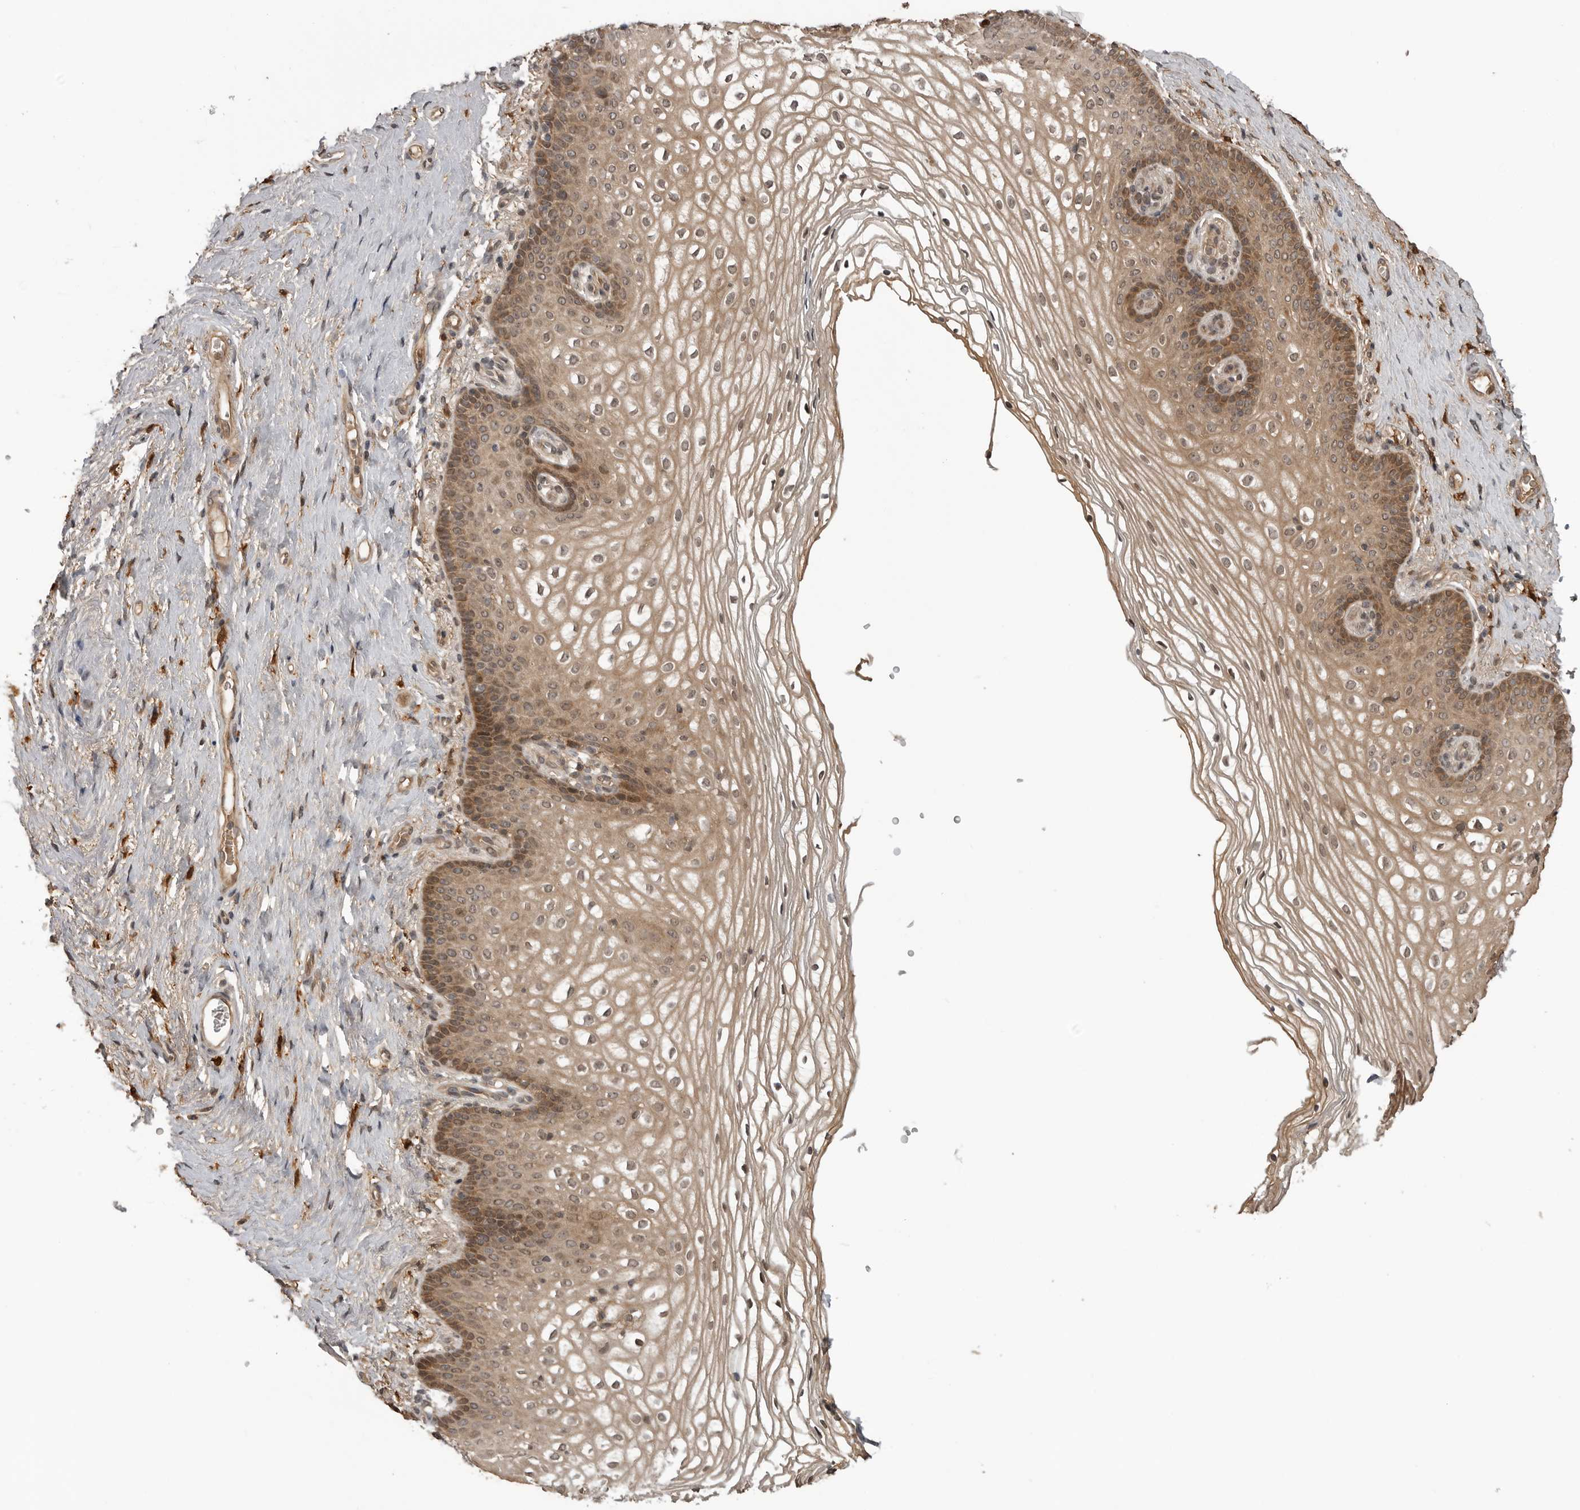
{"staining": {"intensity": "moderate", "quantity": "25%-75%", "location": "cytoplasmic/membranous,nuclear"}, "tissue": "vagina", "cell_type": "Squamous epithelial cells", "image_type": "normal", "snomed": [{"axis": "morphology", "description": "Normal tissue, NOS"}, {"axis": "topography", "description": "Vagina"}], "caption": "Vagina stained with immunohistochemistry displays moderate cytoplasmic/membranous,nuclear expression in approximately 25%-75% of squamous epithelial cells. (brown staining indicates protein expression, while blue staining denotes nuclei).", "gene": "AKAP7", "patient": {"sex": "female", "age": 60}}